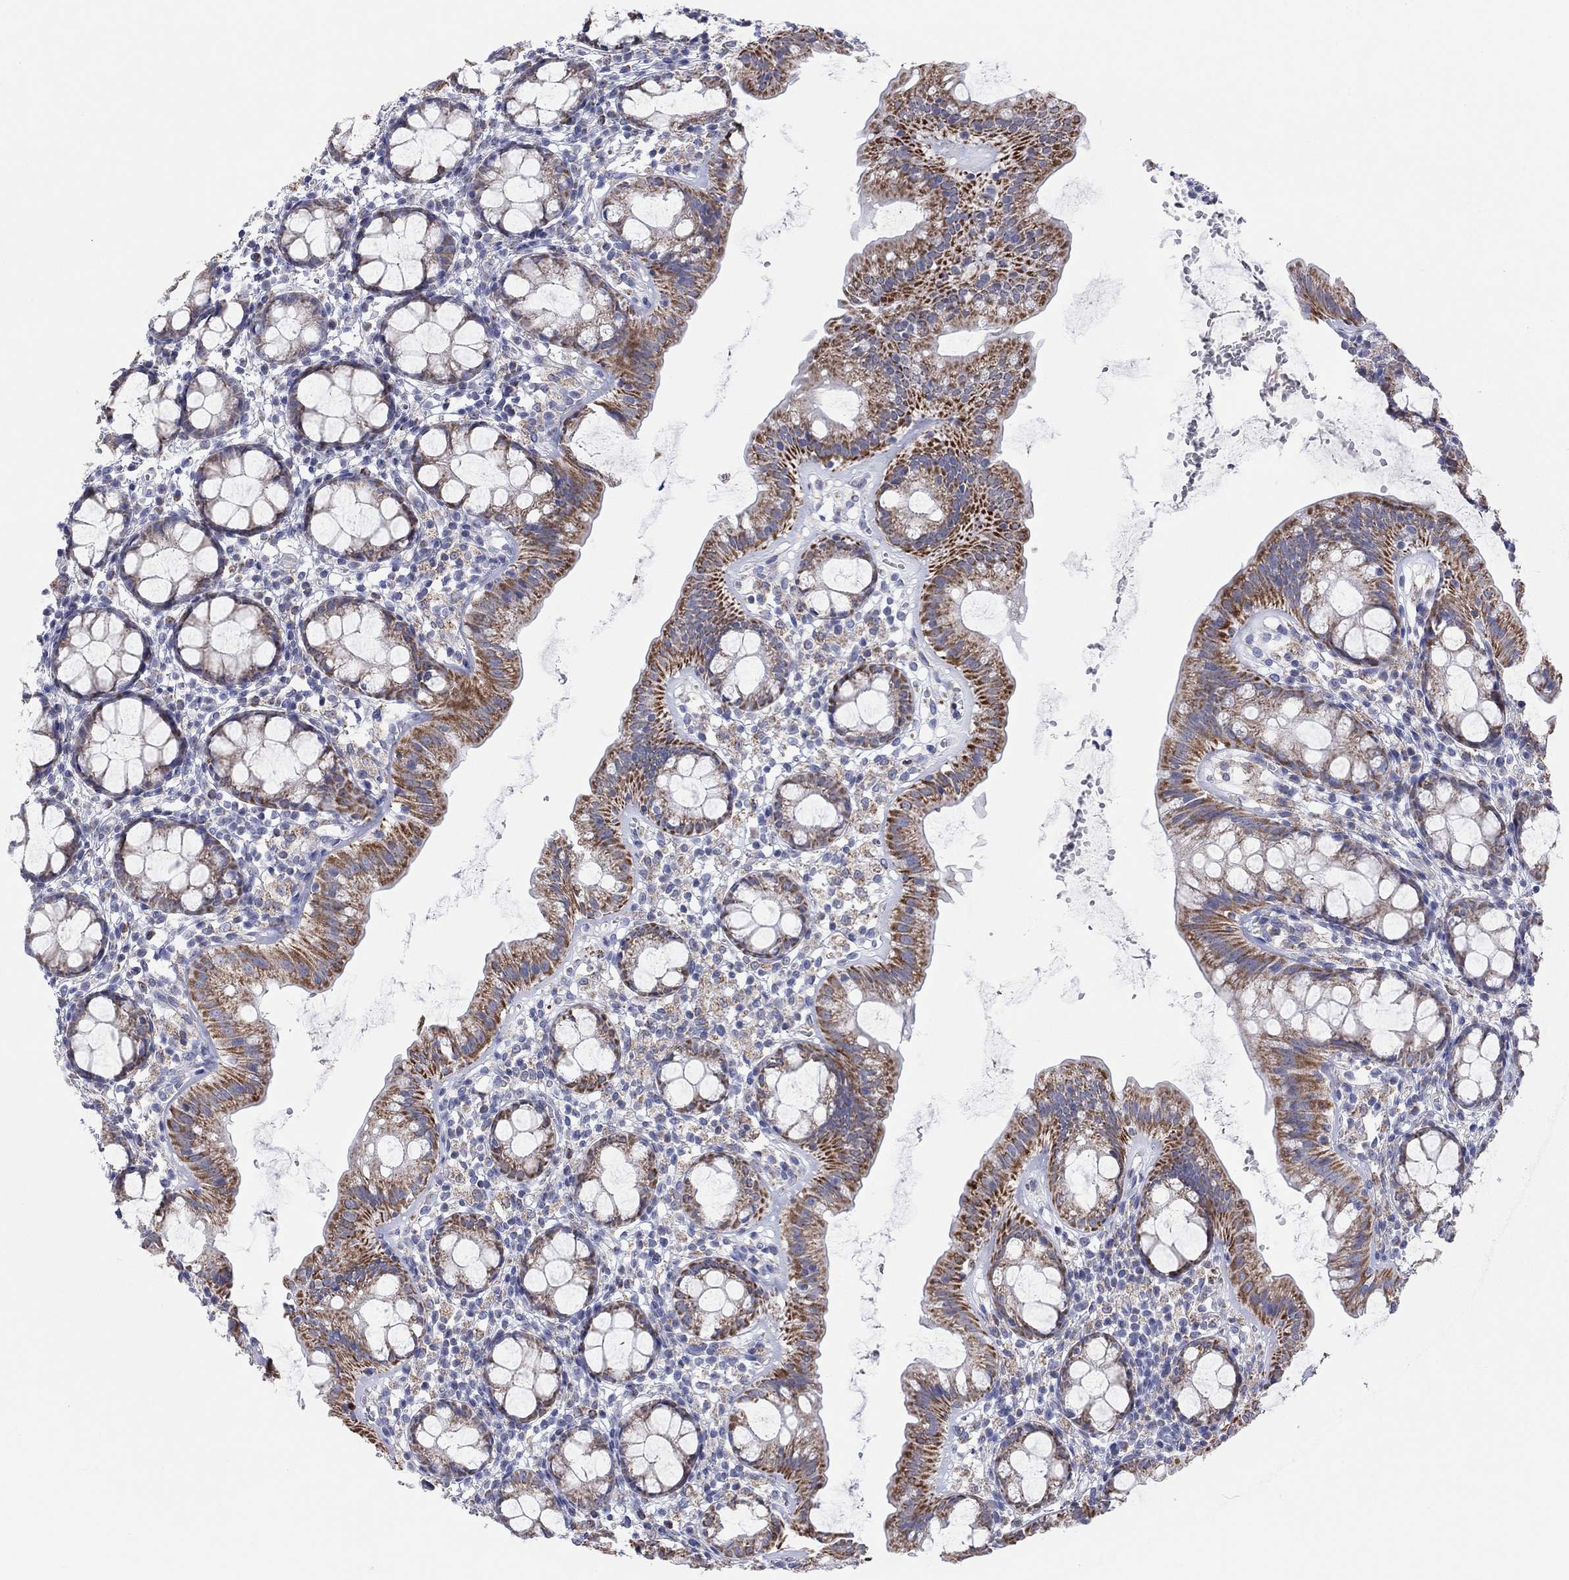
{"staining": {"intensity": "strong", "quantity": "25%-75%", "location": "cytoplasmic/membranous"}, "tissue": "rectum", "cell_type": "Glandular cells", "image_type": "normal", "snomed": [{"axis": "morphology", "description": "Normal tissue, NOS"}, {"axis": "topography", "description": "Rectum"}], "caption": "Rectum stained for a protein displays strong cytoplasmic/membranous positivity in glandular cells. (Brightfield microscopy of DAB IHC at high magnification).", "gene": "MGST3", "patient": {"sex": "male", "age": 57}}